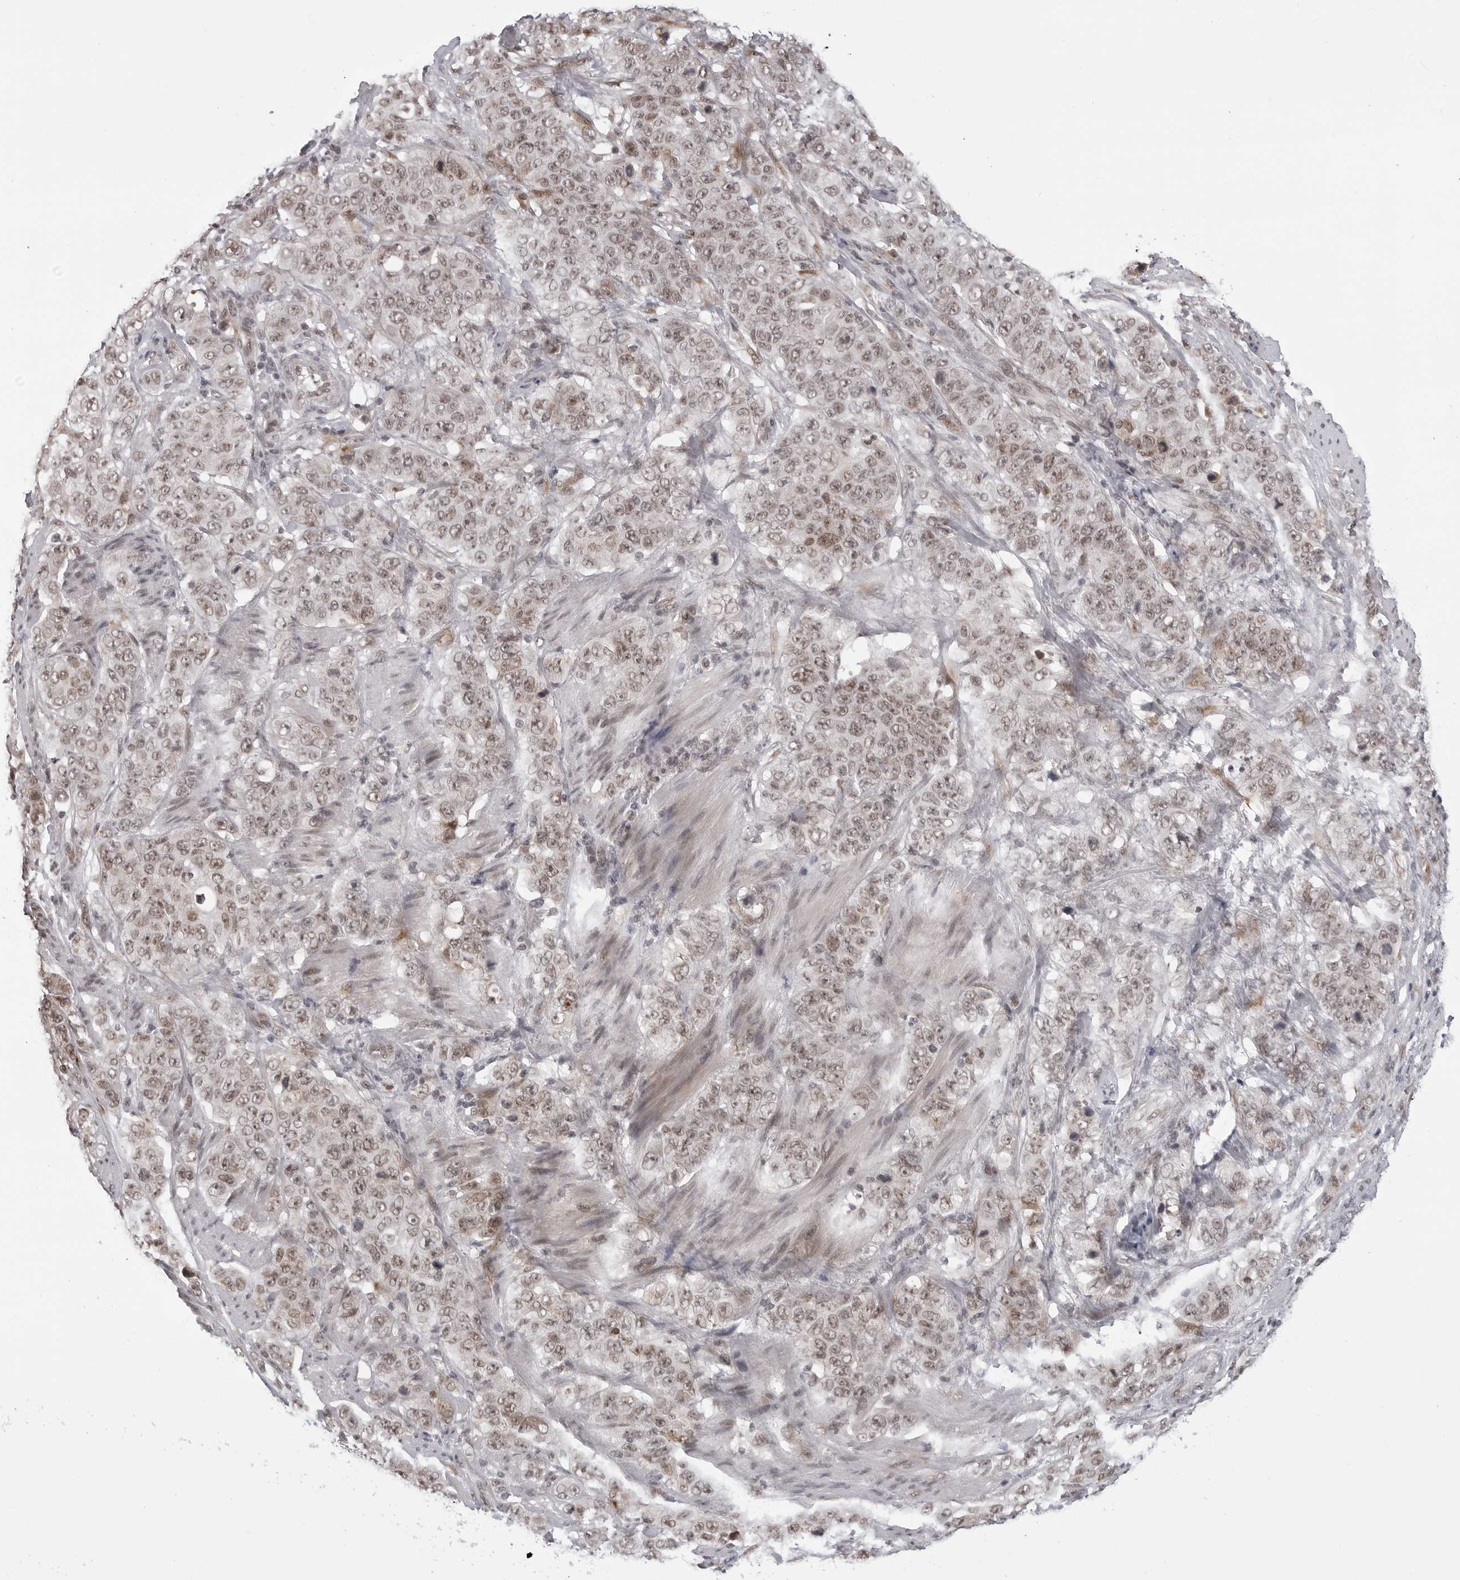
{"staining": {"intensity": "moderate", "quantity": ">75%", "location": "nuclear"}, "tissue": "stomach cancer", "cell_type": "Tumor cells", "image_type": "cancer", "snomed": [{"axis": "morphology", "description": "Adenocarcinoma, NOS"}, {"axis": "topography", "description": "Stomach"}], "caption": "Immunohistochemical staining of adenocarcinoma (stomach) displays medium levels of moderate nuclear staining in approximately >75% of tumor cells. The protein of interest is shown in brown color, while the nuclei are stained blue.", "gene": "PHF3", "patient": {"sex": "male", "age": 48}}